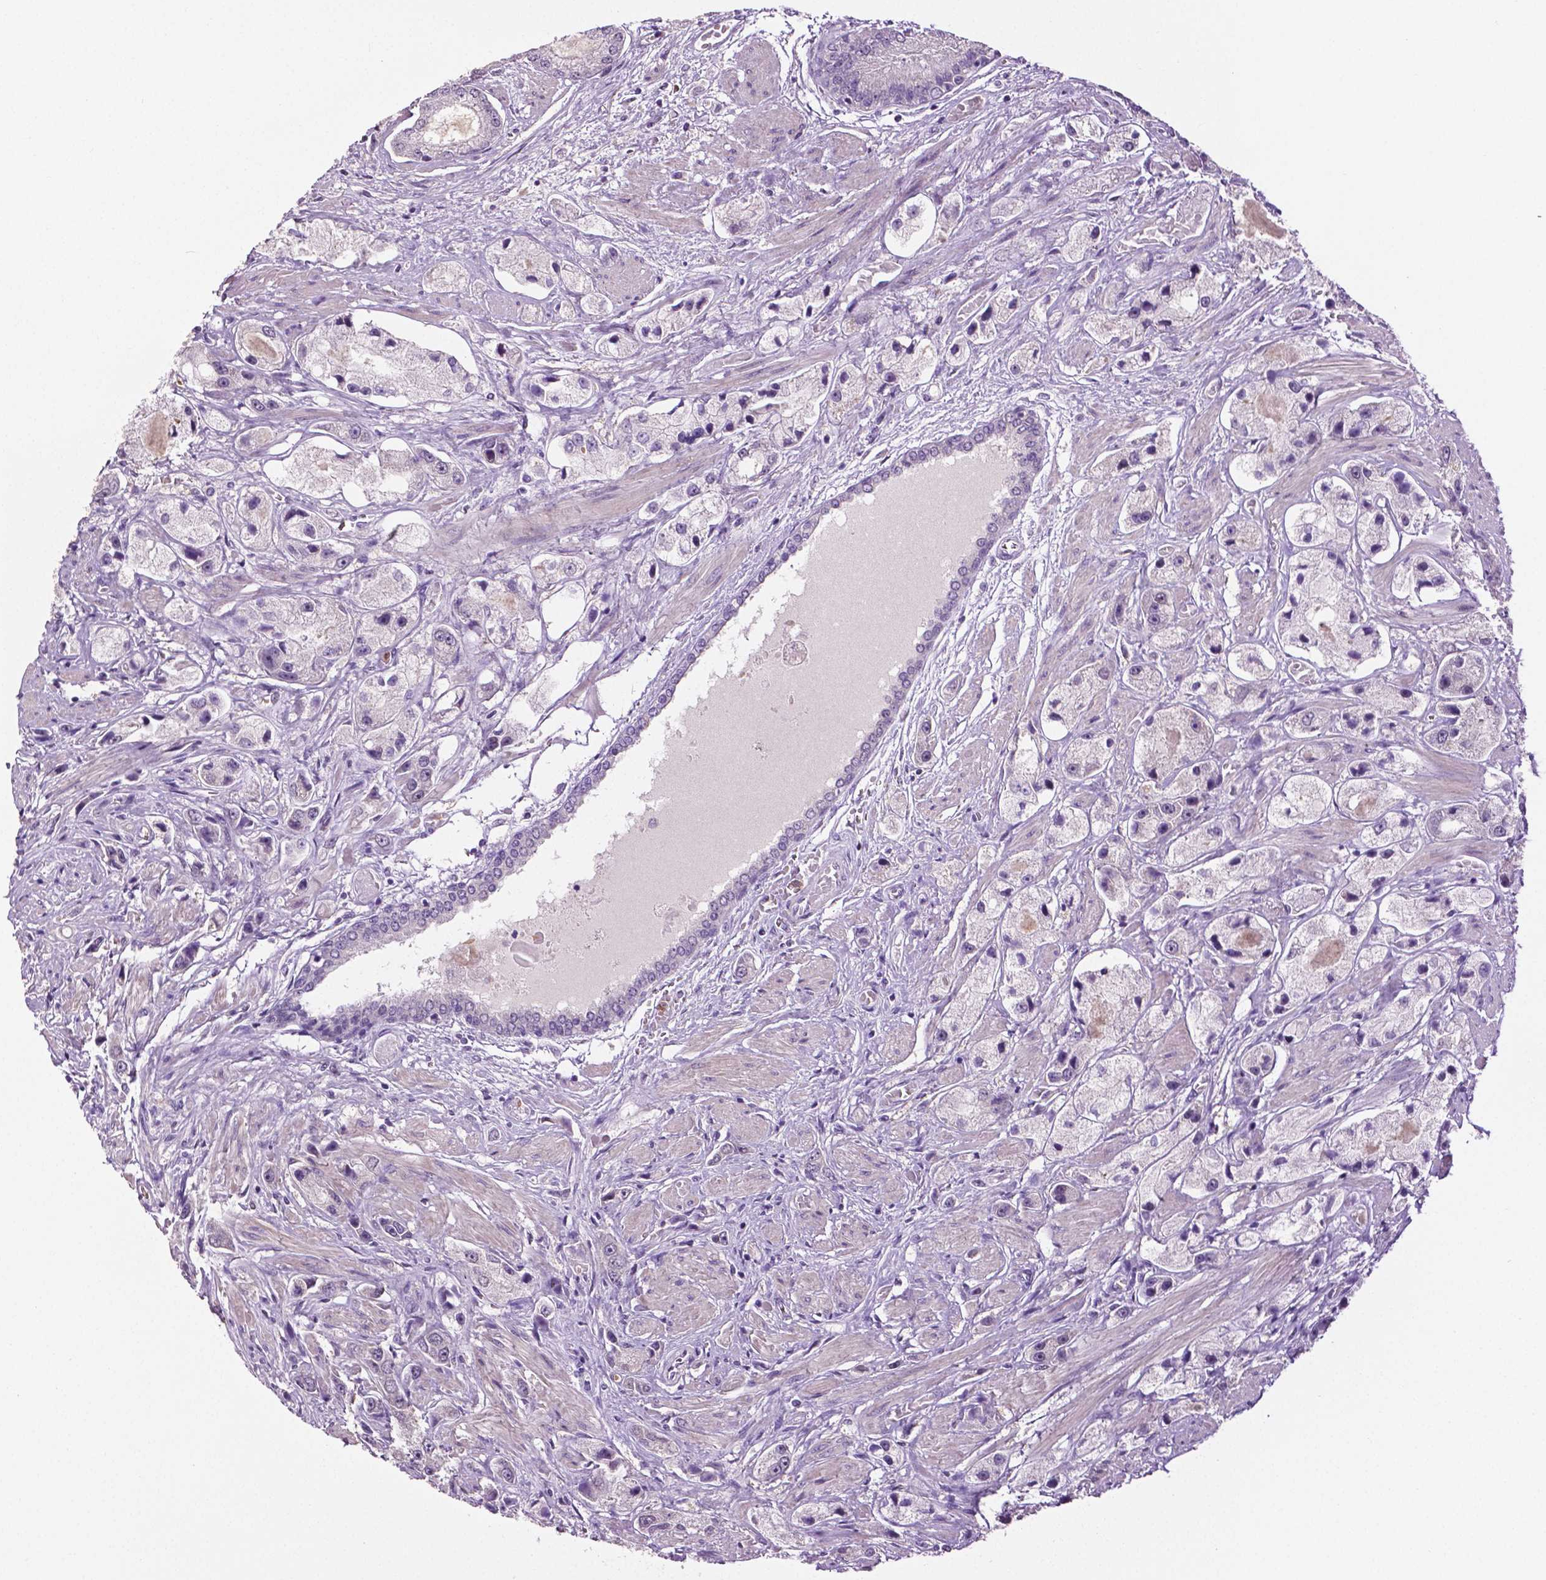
{"staining": {"intensity": "negative", "quantity": "none", "location": "none"}, "tissue": "prostate cancer", "cell_type": "Tumor cells", "image_type": "cancer", "snomed": [{"axis": "morphology", "description": "Adenocarcinoma, High grade"}, {"axis": "topography", "description": "Prostate"}], "caption": "The micrograph exhibits no staining of tumor cells in prostate cancer (high-grade adenocarcinoma). (DAB (3,3'-diaminobenzidine) immunohistochemistry (IHC) with hematoxylin counter stain).", "gene": "PTPN5", "patient": {"sex": "male", "age": 67}}